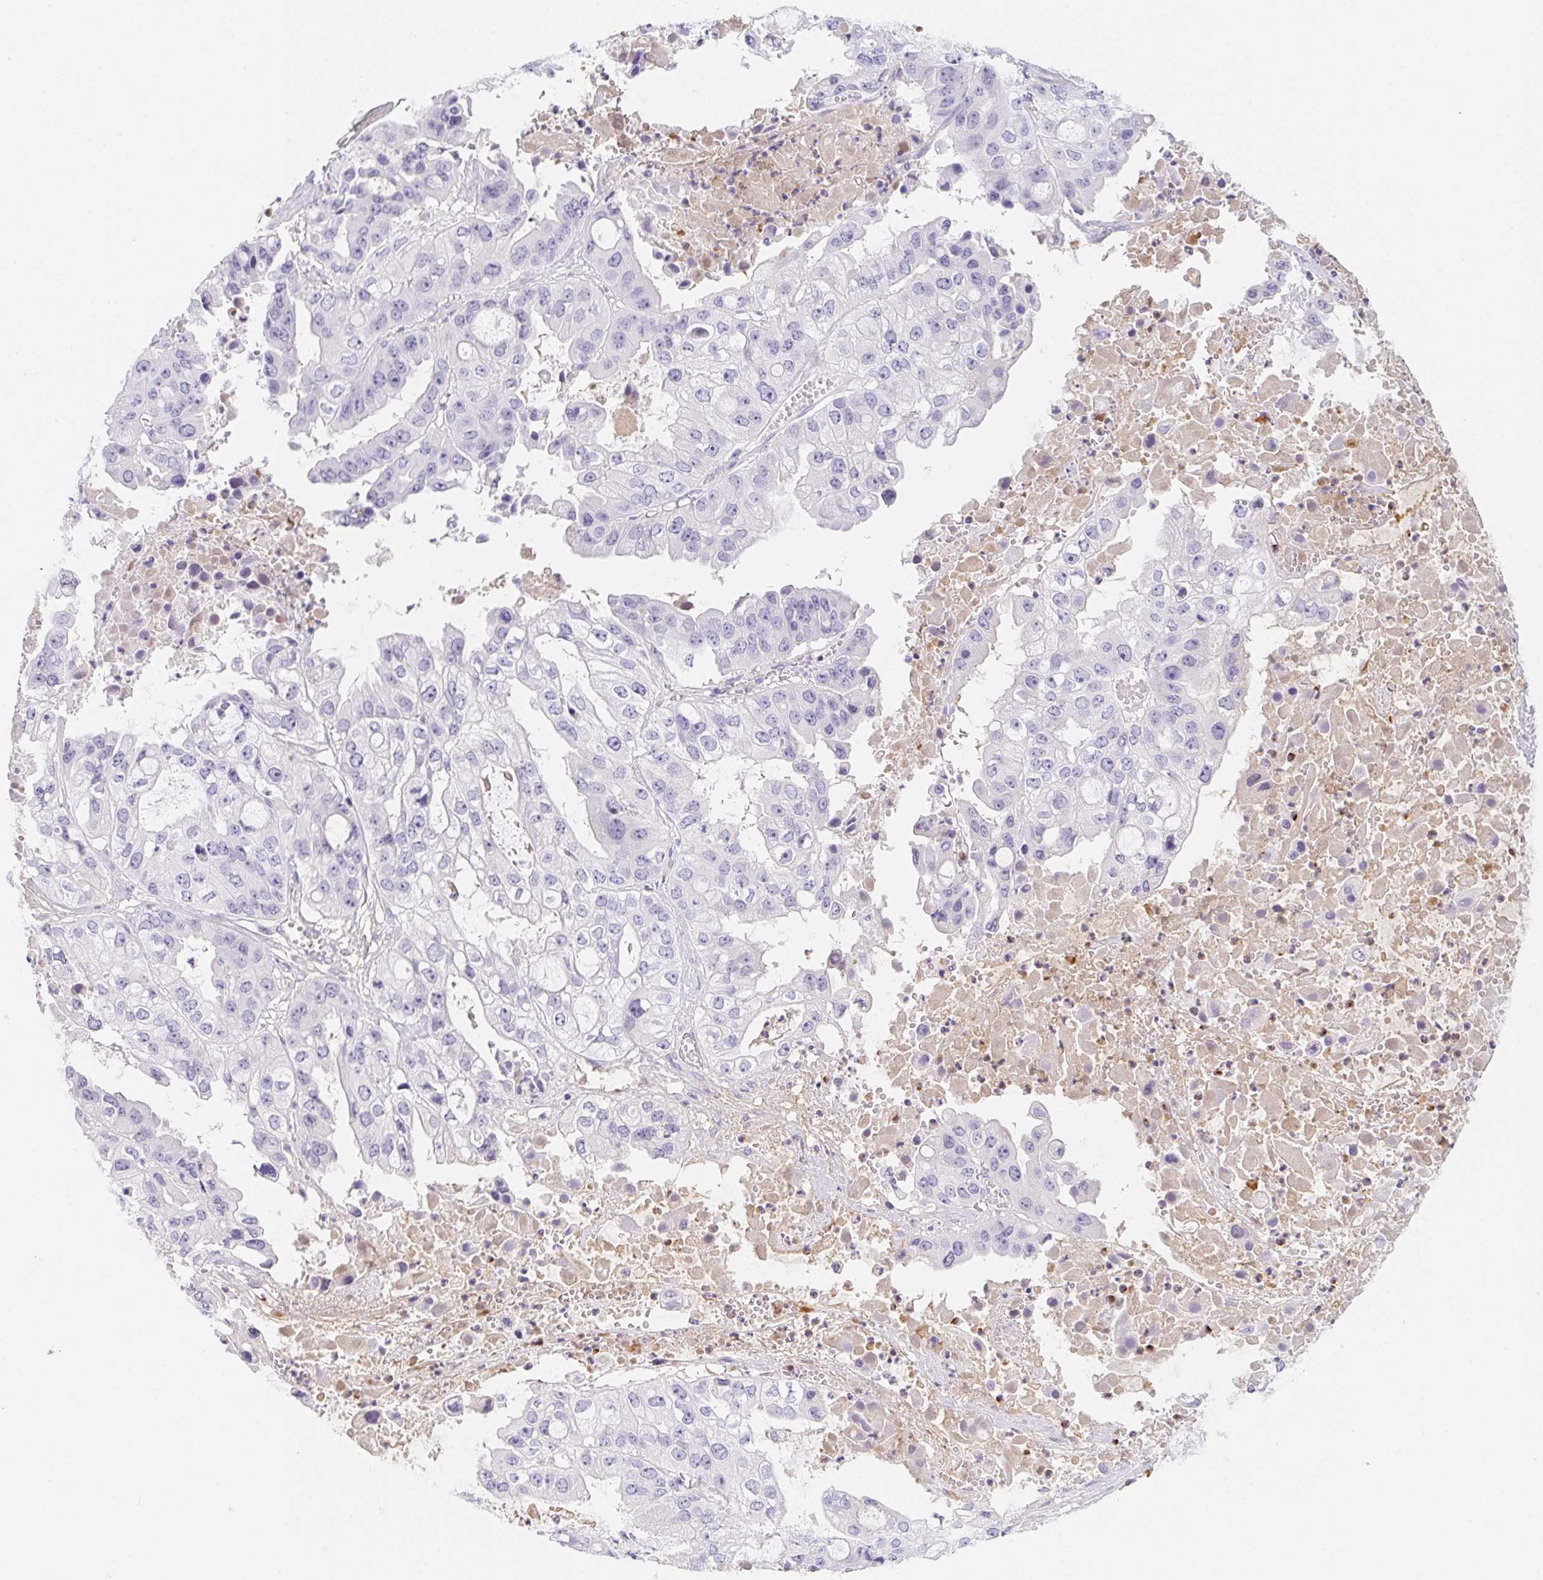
{"staining": {"intensity": "negative", "quantity": "none", "location": "none"}, "tissue": "ovarian cancer", "cell_type": "Tumor cells", "image_type": "cancer", "snomed": [{"axis": "morphology", "description": "Cystadenocarcinoma, serous, NOS"}, {"axis": "topography", "description": "Ovary"}], "caption": "This is an immunohistochemistry image of human ovarian cancer. There is no staining in tumor cells.", "gene": "ITIH2", "patient": {"sex": "female", "age": 56}}